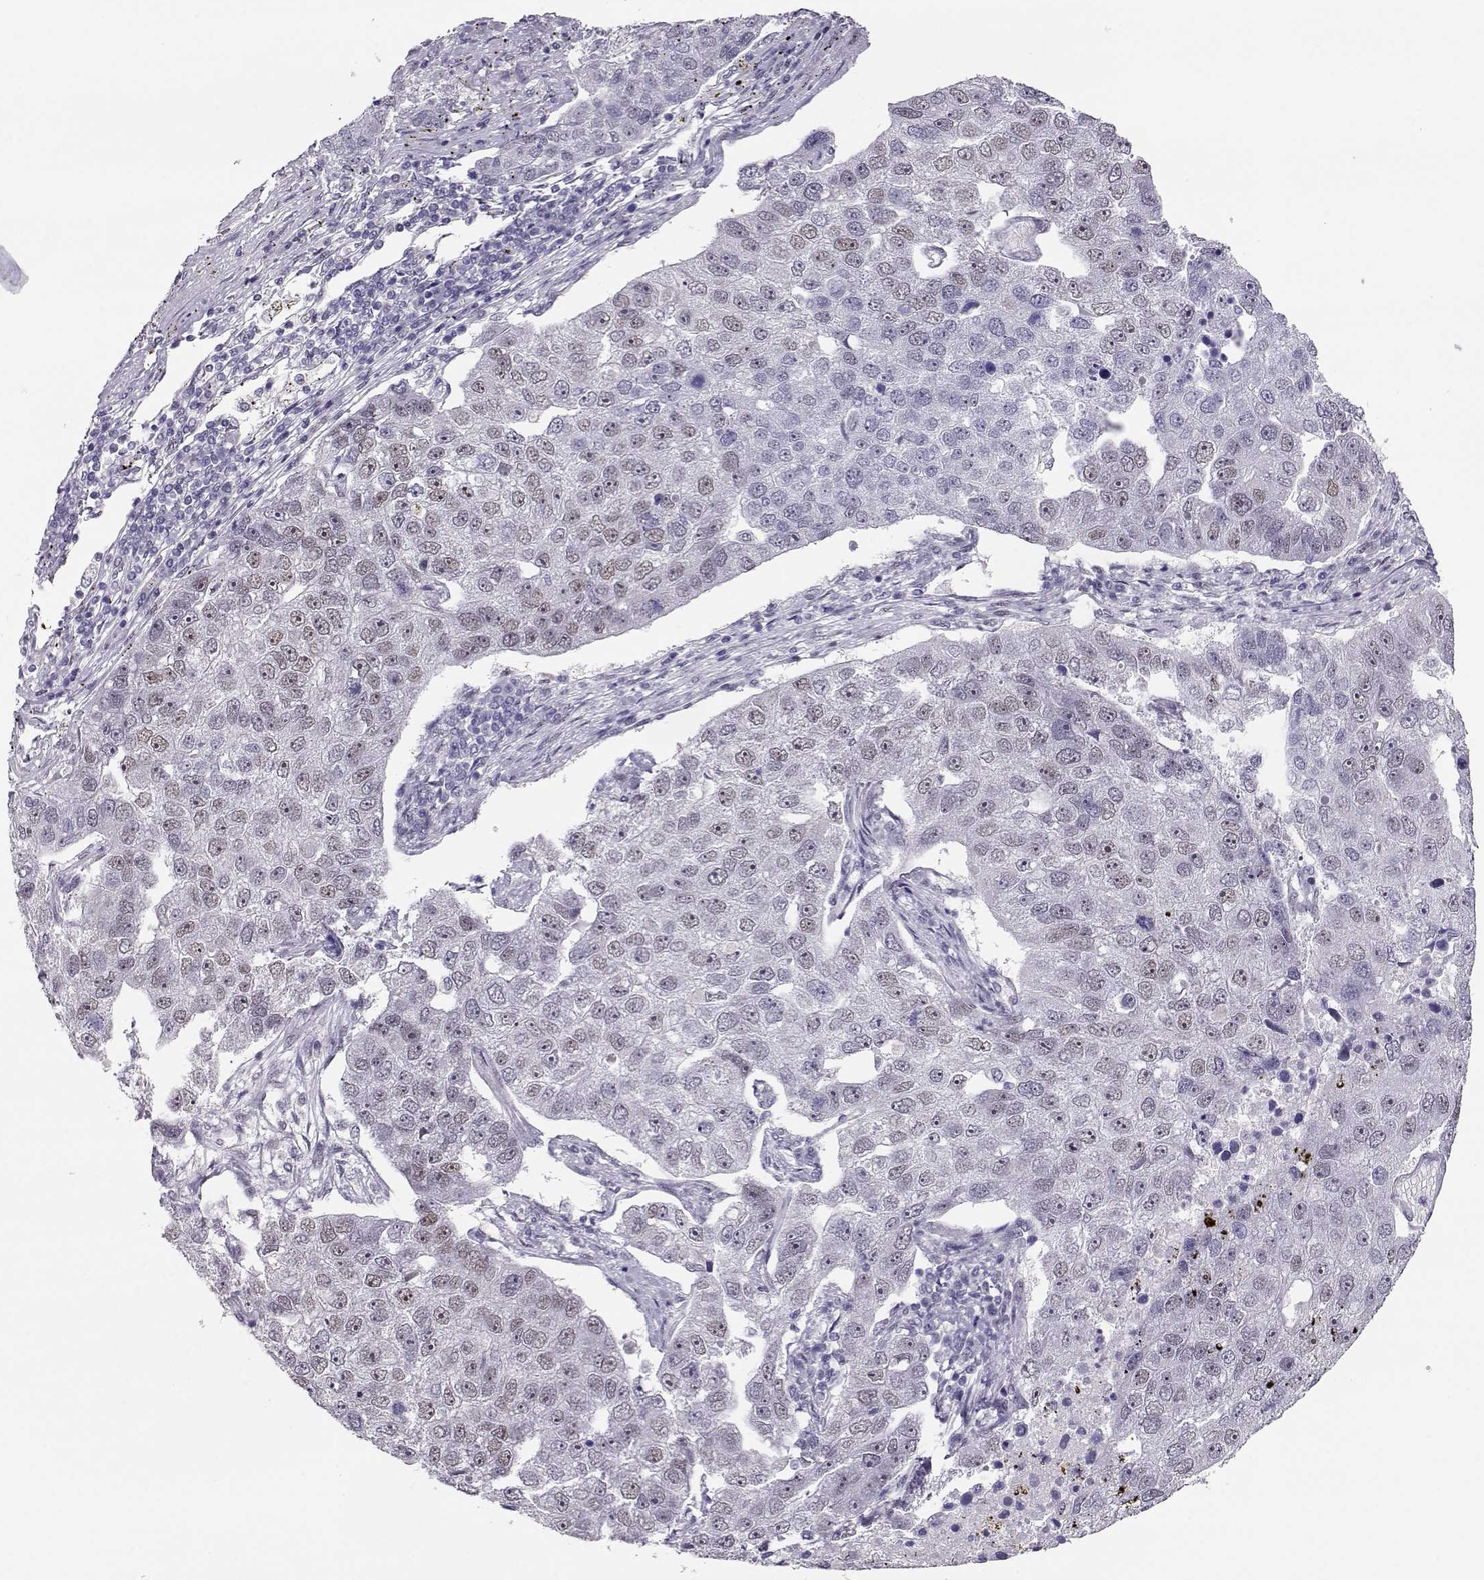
{"staining": {"intensity": "negative", "quantity": "none", "location": "none"}, "tissue": "pancreatic cancer", "cell_type": "Tumor cells", "image_type": "cancer", "snomed": [{"axis": "morphology", "description": "Adenocarcinoma, NOS"}, {"axis": "topography", "description": "Pancreas"}], "caption": "DAB immunohistochemical staining of pancreatic adenocarcinoma displays no significant staining in tumor cells. The staining is performed using DAB brown chromogen with nuclei counter-stained in using hematoxylin.", "gene": "POLI", "patient": {"sex": "female", "age": 61}}